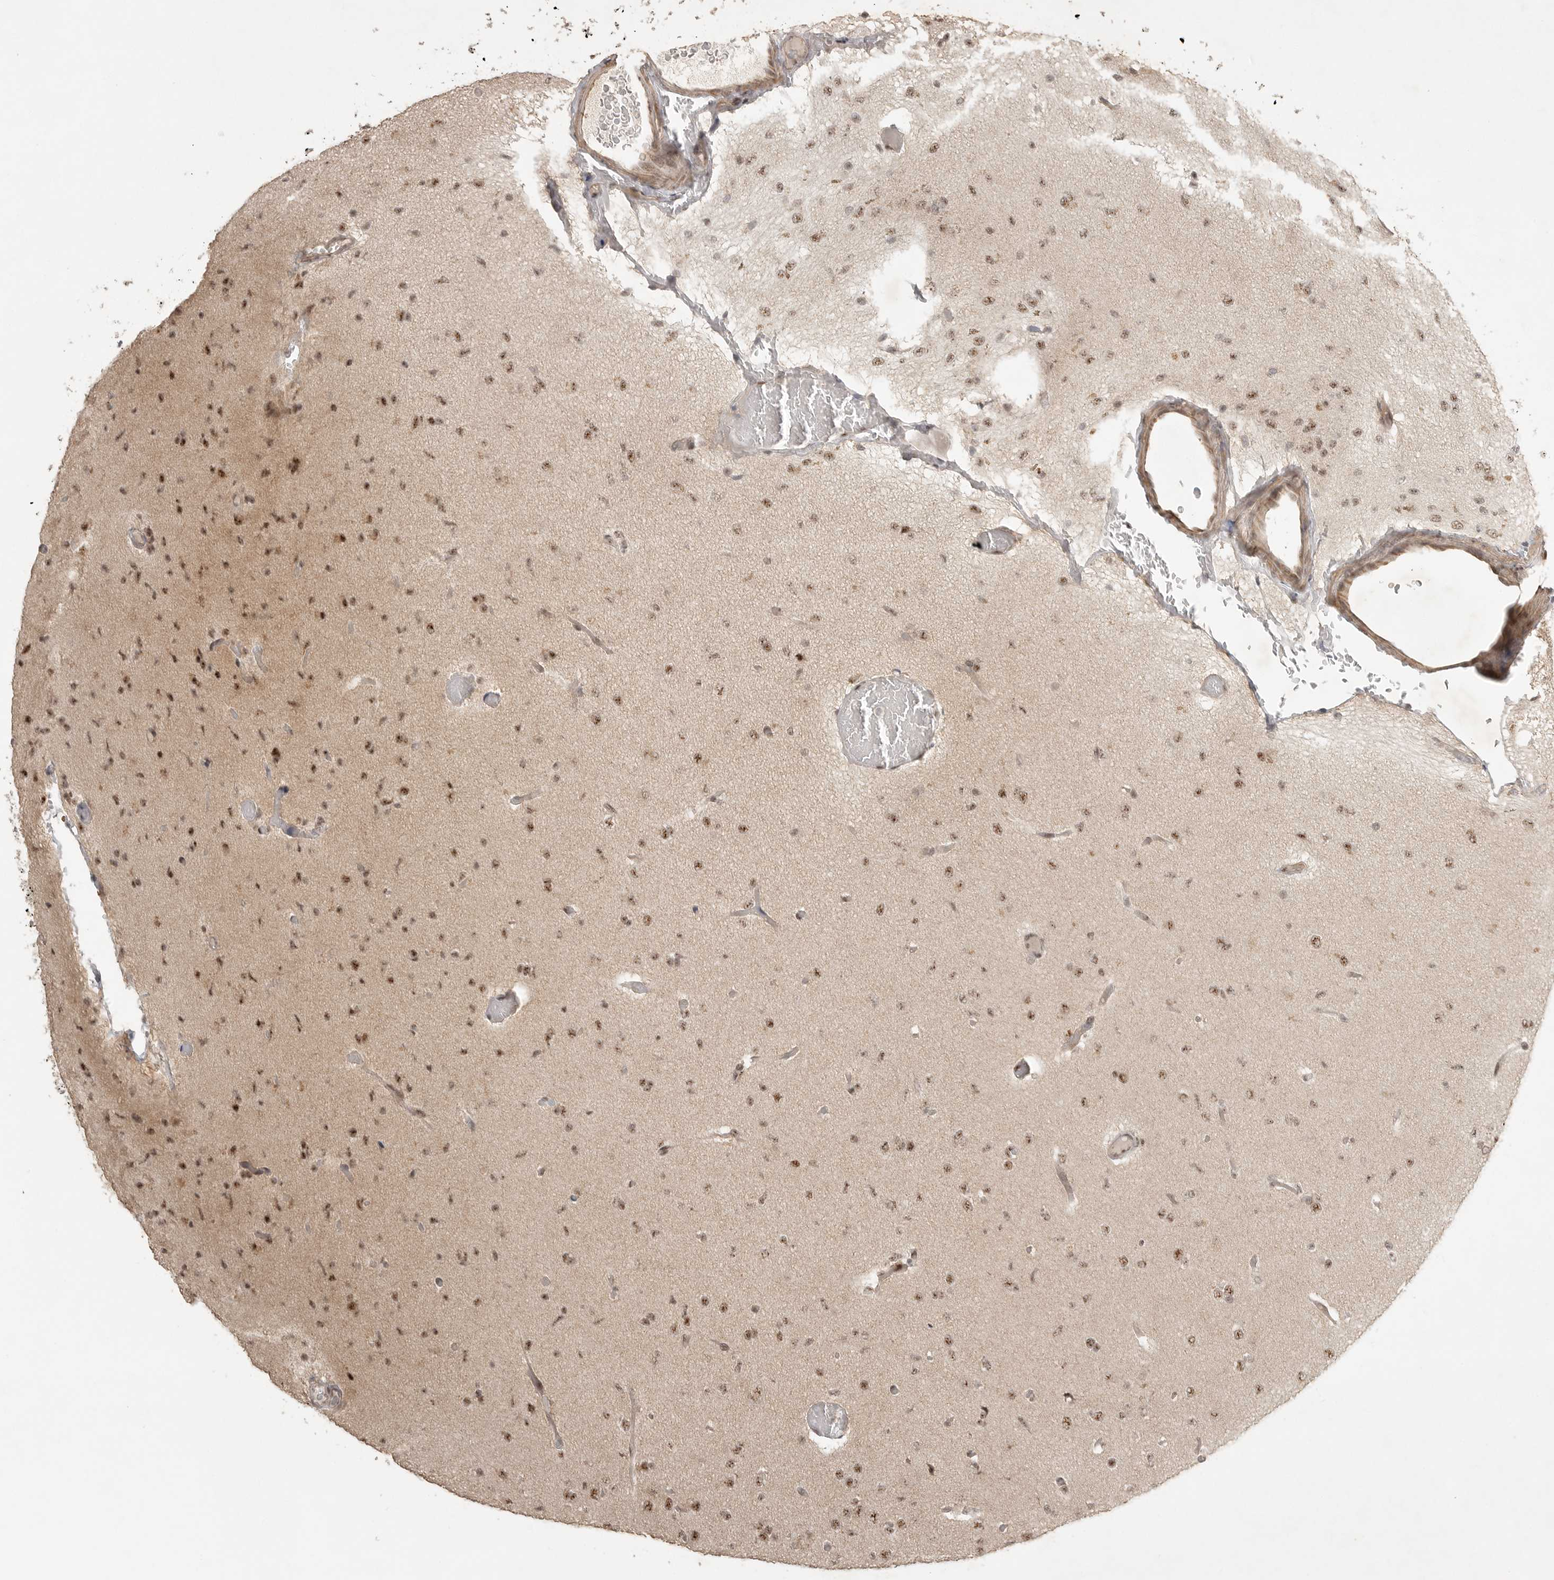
{"staining": {"intensity": "moderate", "quantity": ">75%", "location": "nuclear"}, "tissue": "glioma", "cell_type": "Tumor cells", "image_type": "cancer", "snomed": [{"axis": "morphology", "description": "Glioma, malignant, Low grade"}, {"axis": "topography", "description": "Brain"}], "caption": "Immunohistochemical staining of human glioma exhibits medium levels of moderate nuclear staining in approximately >75% of tumor cells.", "gene": "POMP", "patient": {"sex": "female", "age": 22}}